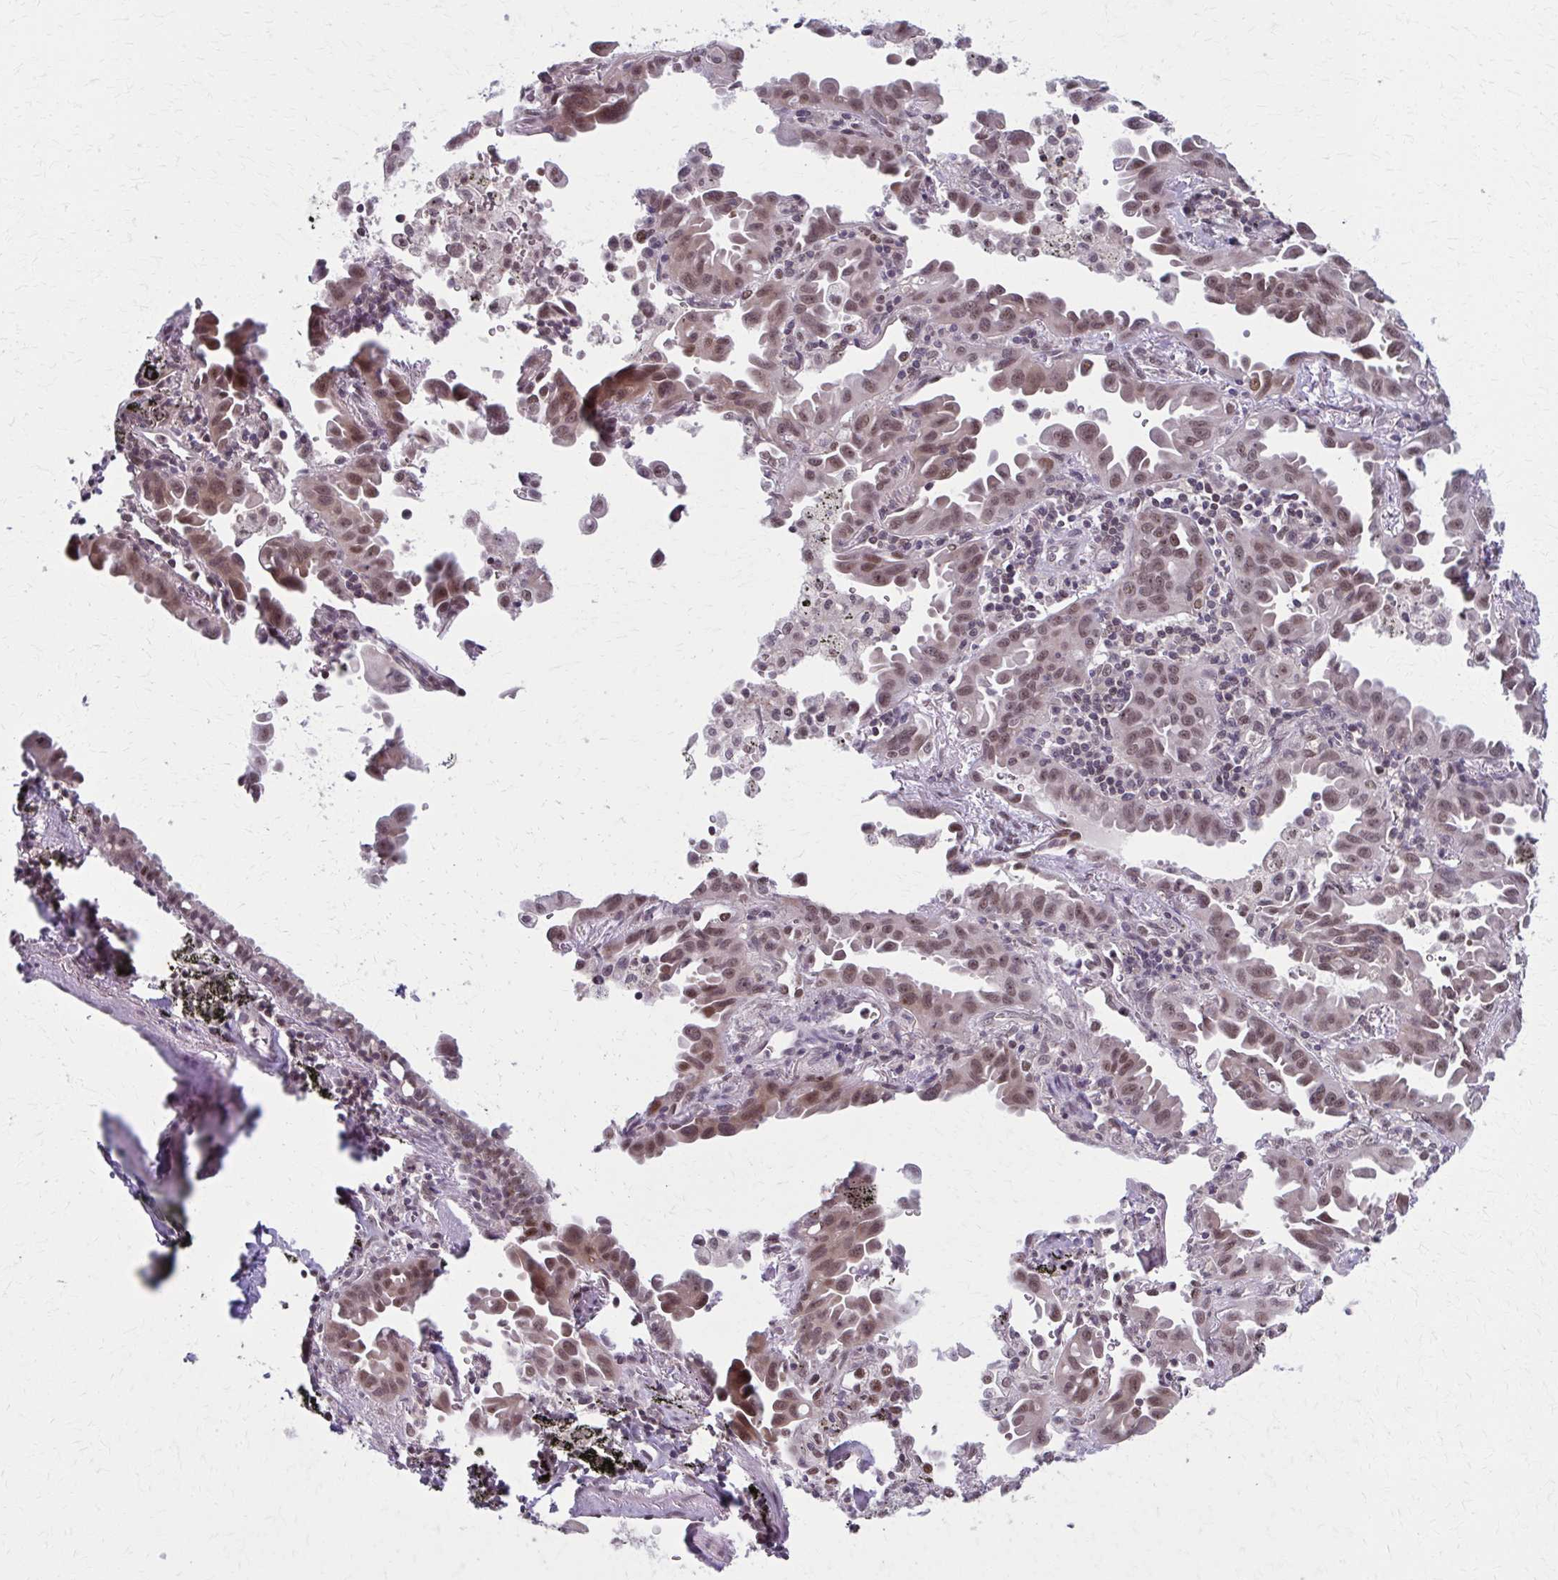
{"staining": {"intensity": "moderate", "quantity": ">75%", "location": "nuclear"}, "tissue": "lung cancer", "cell_type": "Tumor cells", "image_type": "cancer", "snomed": [{"axis": "morphology", "description": "Adenocarcinoma, NOS"}, {"axis": "topography", "description": "Lung"}], "caption": "Protein expression analysis of lung adenocarcinoma displays moderate nuclear positivity in approximately >75% of tumor cells. Nuclei are stained in blue.", "gene": "SETBP1", "patient": {"sex": "male", "age": 68}}